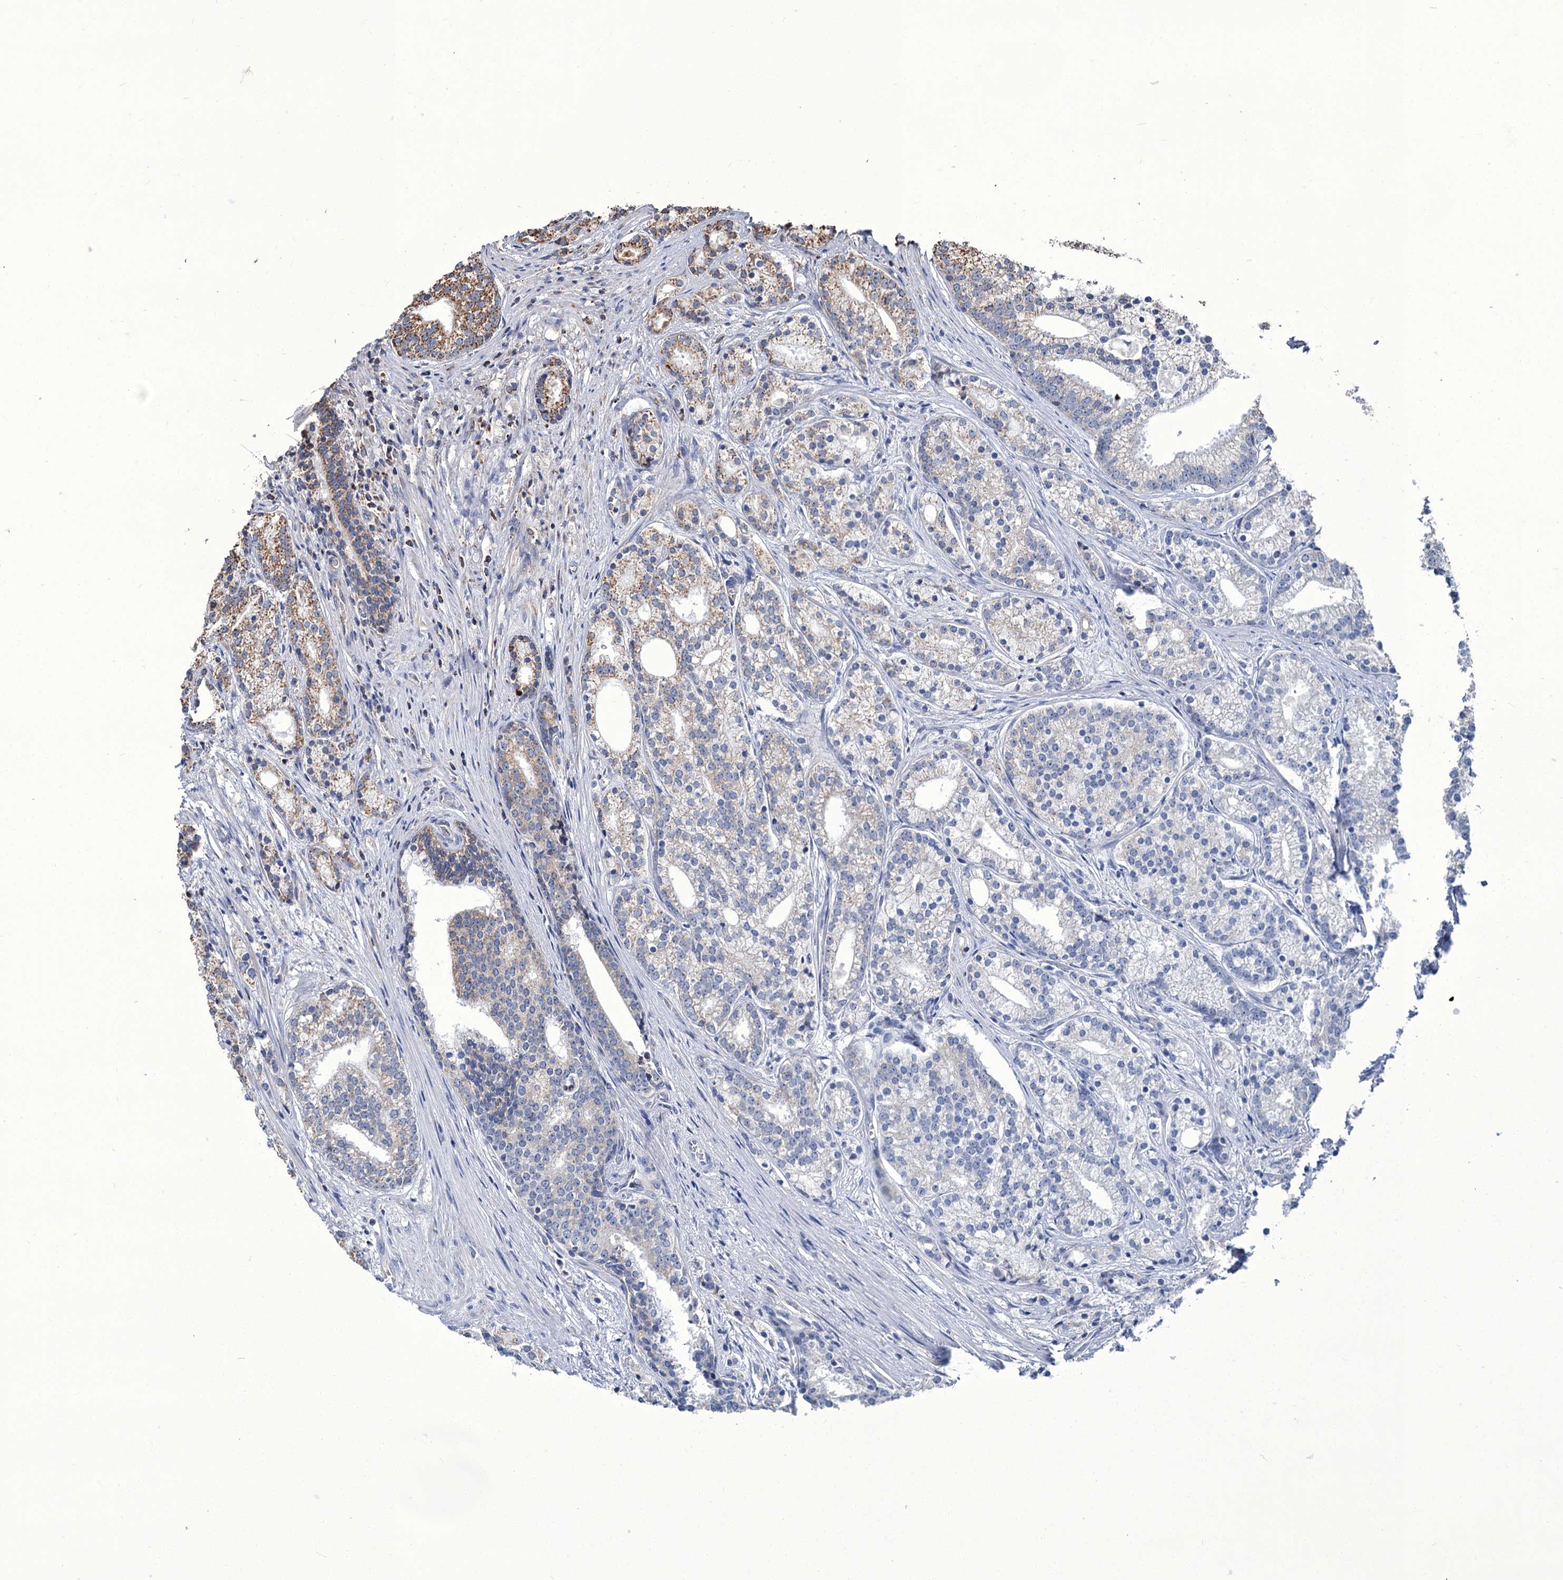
{"staining": {"intensity": "moderate", "quantity": "25%-75%", "location": "cytoplasmic/membranous"}, "tissue": "prostate cancer", "cell_type": "Tumor cells", "image_type": "cancer", "snomed": [{"axis": "morphology", "description": "Adenocarcinoma, Low grade"}, {"axis": "topography", "description": "Prostate"}], "caption": "The immunohistochemical stain shows moderate cytoplasmic/membranous staining in tumor cells of prostate adenocarcinoma (low-grade) tissue. The staining was performed using DAB to visualize the protein expression in brown, while the nuclei were stained in blue with hematoxylin (Magnification: 20x).", "gene": "APH1A", "patient": {"sex": "male", "age": 71}}